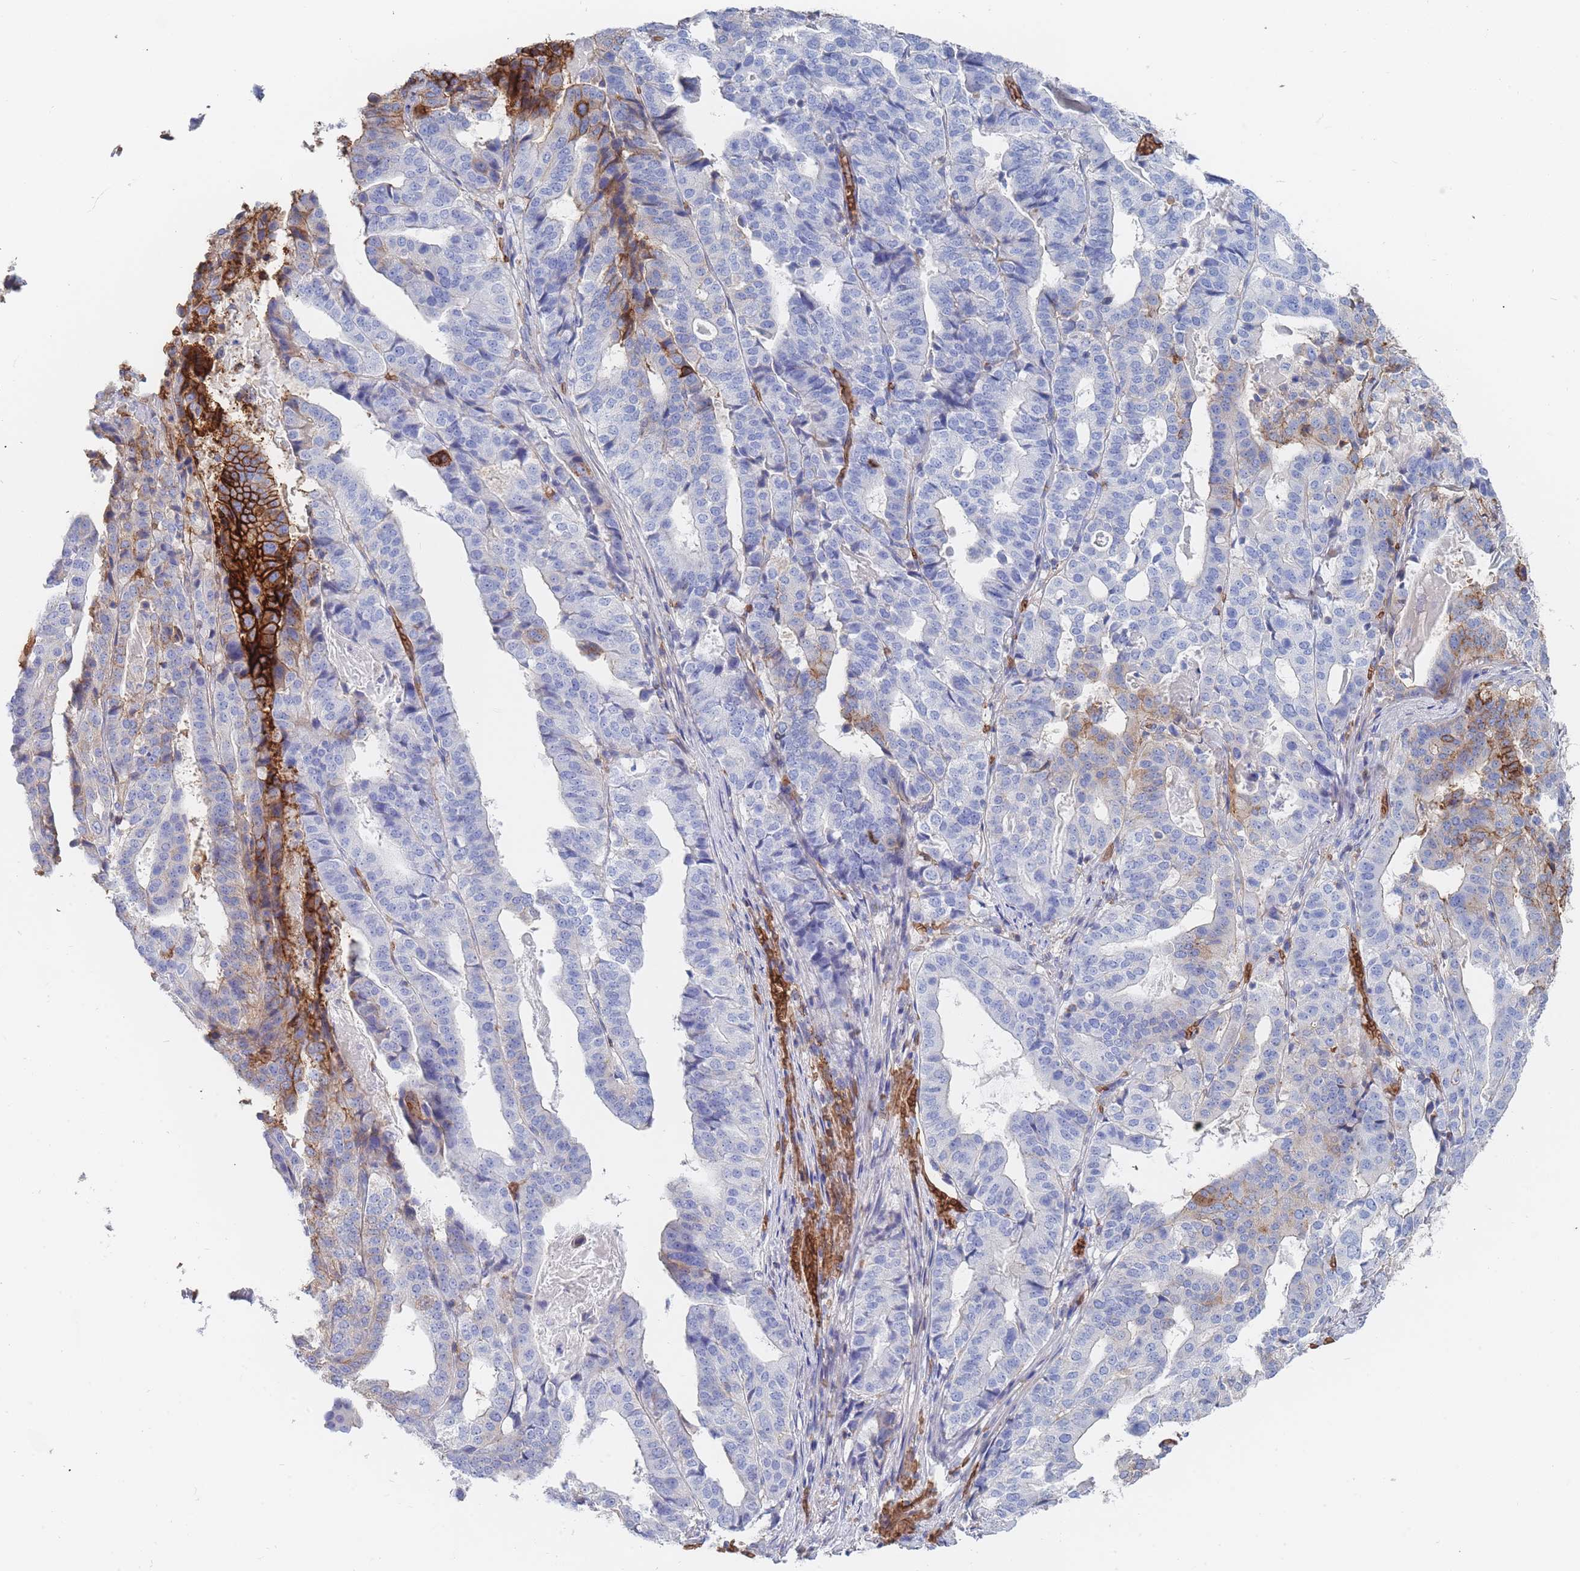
{"staining": {"intensity": "strong", "quantity": "<25%", "location": "cytoplasmic/membranous"}, "tissue": "stomach cancer", "cell_type": "Tumor cells", "image_type": "cancer", "snomed": [{"axis": "morphology", "description": "Adenocarcinoma, NOS"}, {"axis": "topography", "description": "Stomach"}], "caption": "Stomach cancer stained for a protein (brown) shows strong cytoplasmic/membranous positive staining in approximately <25% of tumor cells.", "gene": "SLC2A1", "patient": {"sex": "male", "age": 48}}